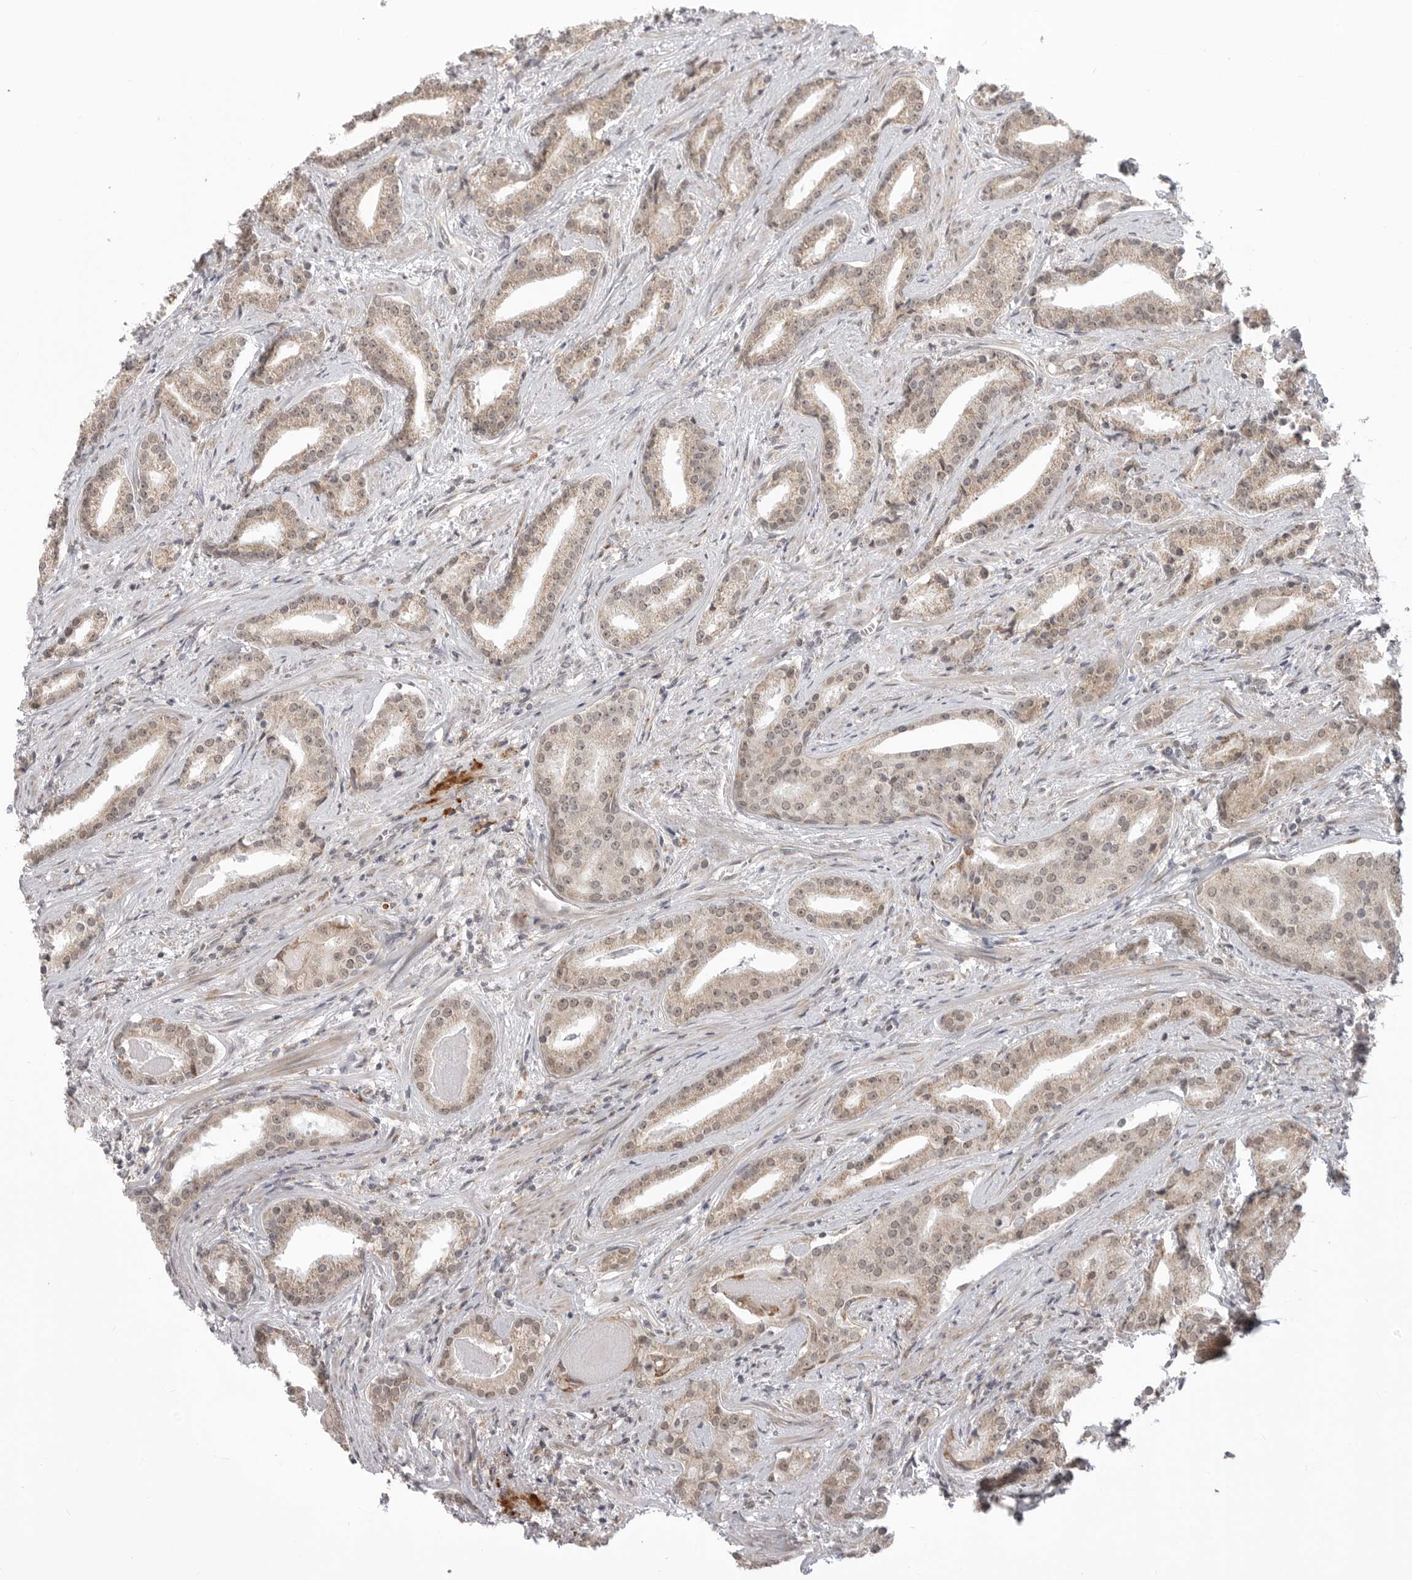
{"staining": {"intensity": "weak", "quantity": "25%-75%", "location": "cytoplasmic/membranous"}, "tissue": "prostate cancer", "cell_type": "Tumor cells", "image_type": "cancer", "snomed": [{"axis": "morphology", "description": "Adenocarcinoma, Low grade"}, {"axis": "topography", "description": "Prostate"}], "caption": "DAB (3,3'-diaminobenzidine) immunohistochemical staining of adenocarcinoma (low-grade) (prostate) reveals weak cytoplasmic/membranous protein positivity in approximately 25%-75% of tumor cells.", "gene": "KALRN", "patient": {"sex": "male", "age": 67}}